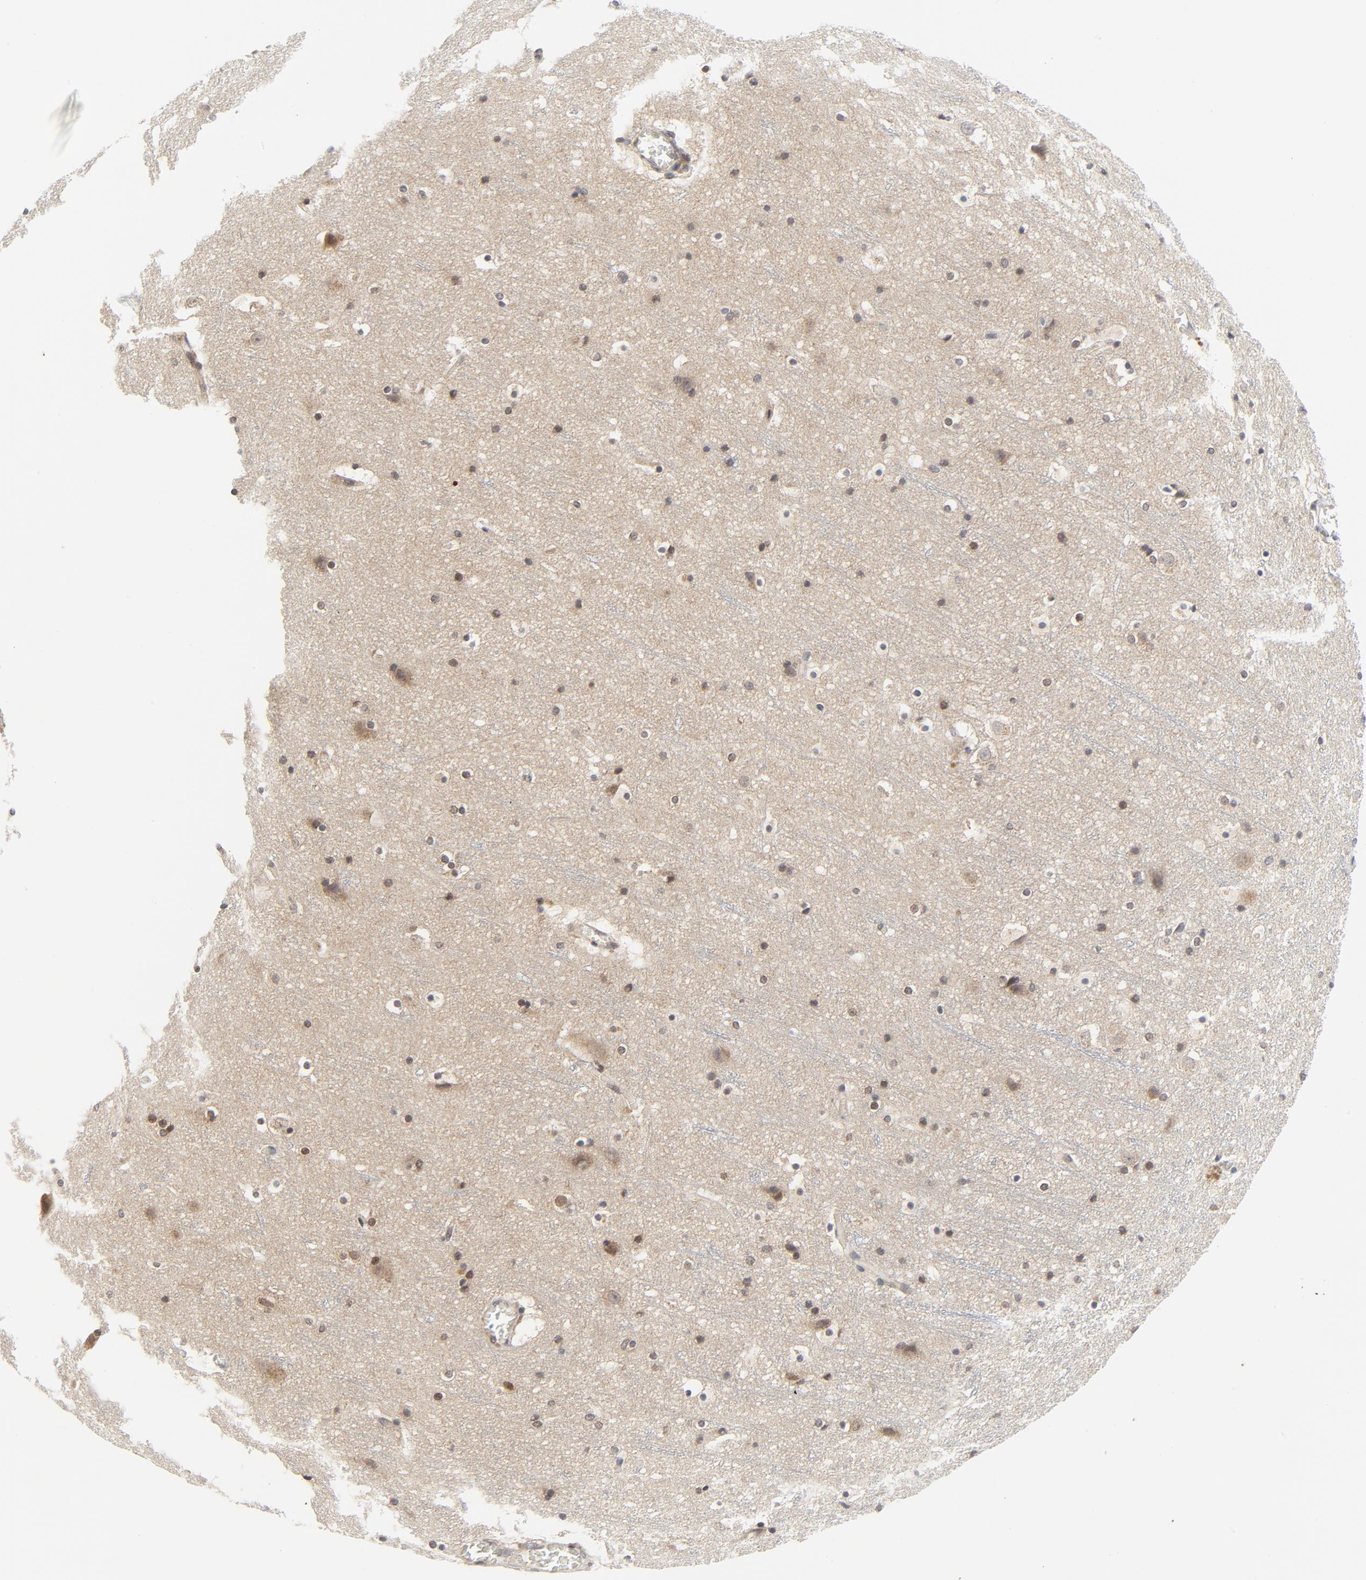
{"staining": {"intensity": "weak", "quantity": "25%-75%", "location": "cytoplasmic/membranous"}, "tissue": "cerebral cortex", "cell_type": "Endothelial cells", "image_type": "normal", "snomed": [{"axis": "morphology", "description": "Normal tissue, NOS"}, {"axis": "topography", "description": "Cerebral cortex"}], "caption": "IHC image of normal cerebral cortex stained for a protein (brown), which demonstrates low levels of weak cytoplasmic/membranous expression in about 25%-75% of endothelial cells.", "gene": "BAD", "patient": {"sex": "male", "age": 45}}